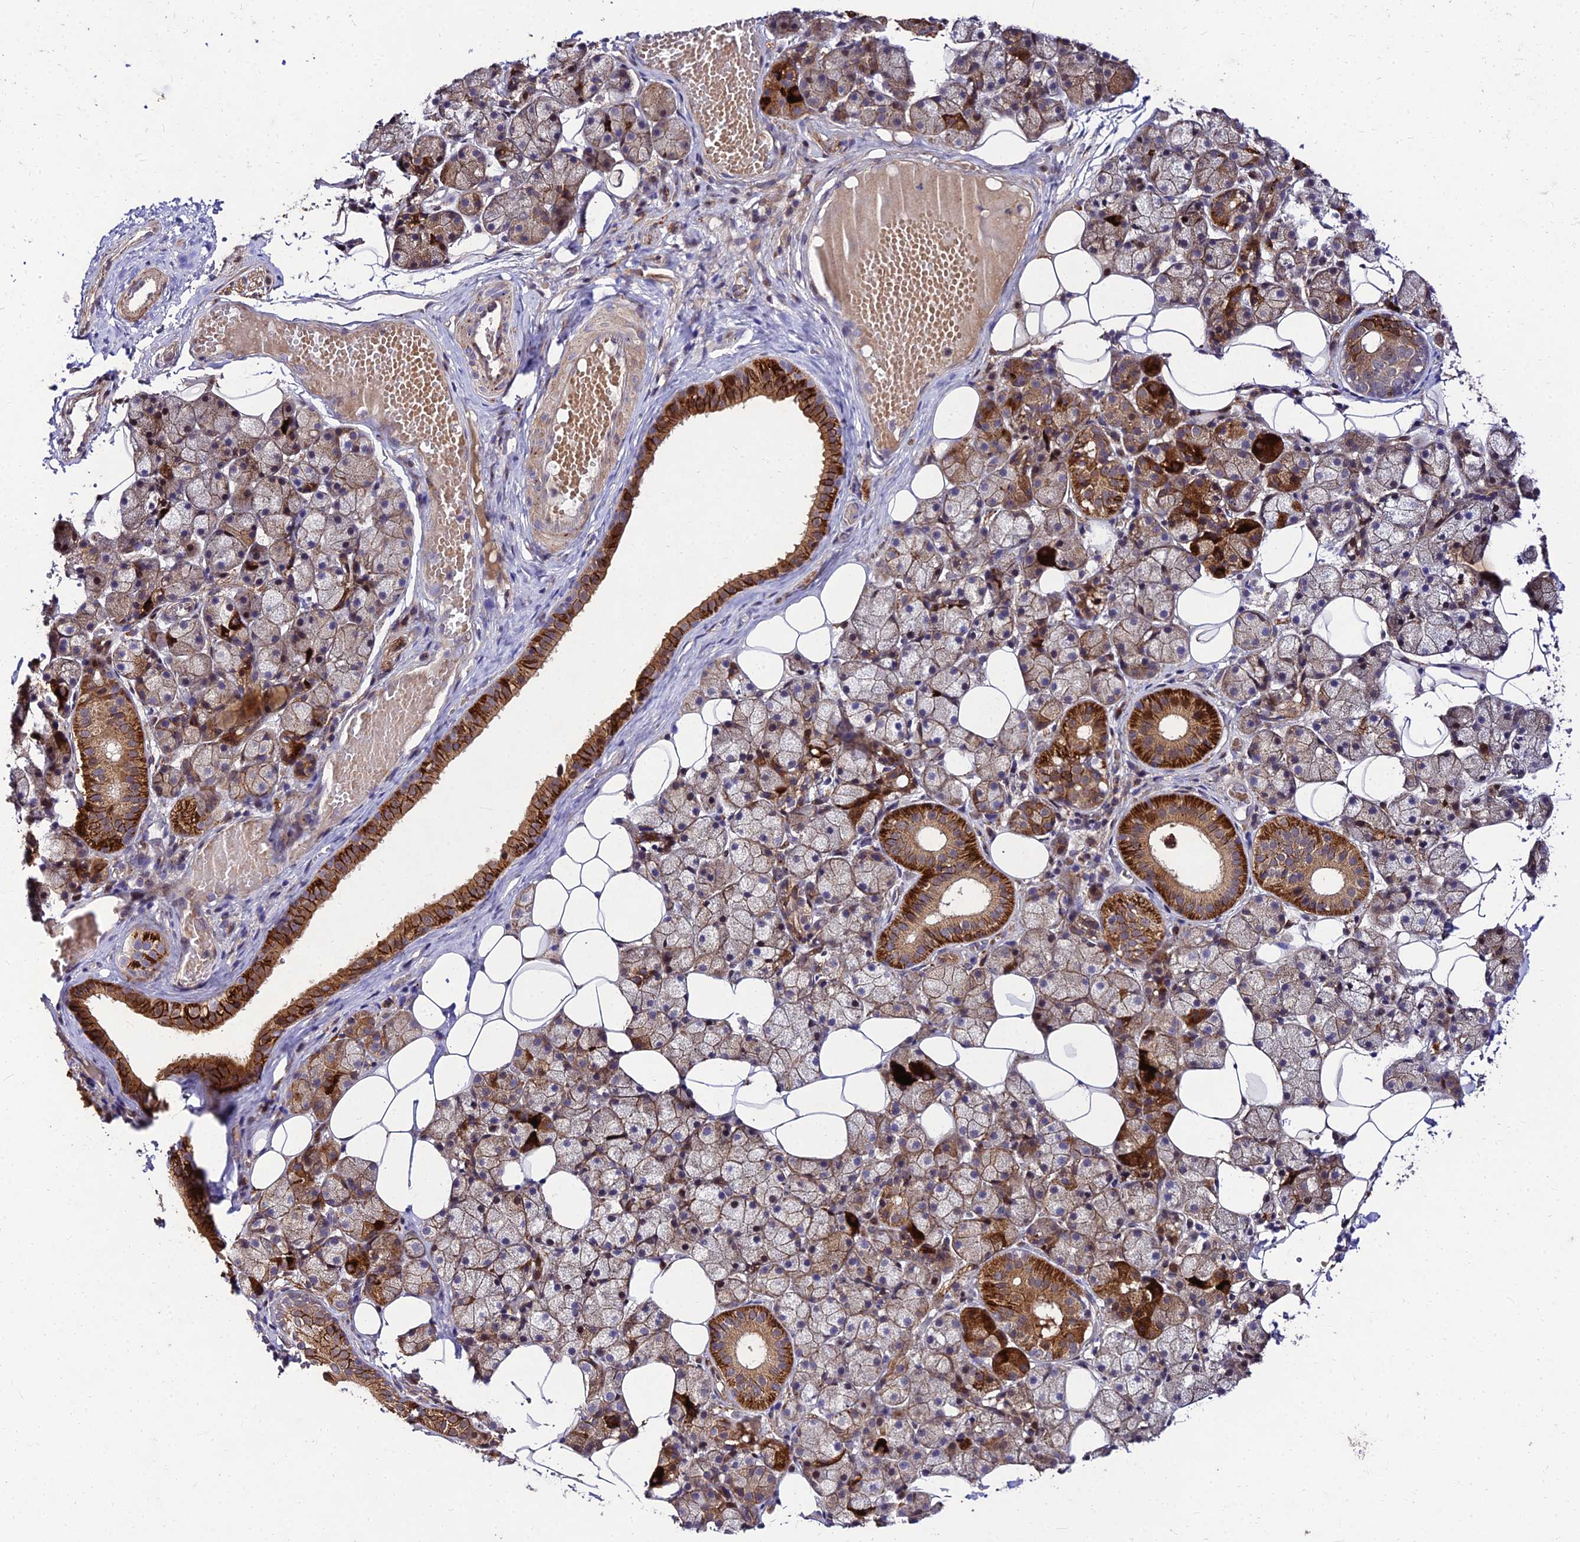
{"staining": {"intensity": "strong", "quantity": "25%-75%", "location": "cytoplasmic/membranous"}, "tissue": "salivary gland", "cell_type": "Glandular cells", "image_type": "normal", "snomed": [{"axis": "morphology", "description": "Normal tissue, NOS"}, {"axis": "topography", "description": "Salivary gland"}], "caption": "Protein staining displays strong cytoplasmic/membranous expression in approximately 25%-75% of glandular cells in unremarkable salivary gland.", "gene": "MKKS", "patient": {"sex": "female", "age": 33}}